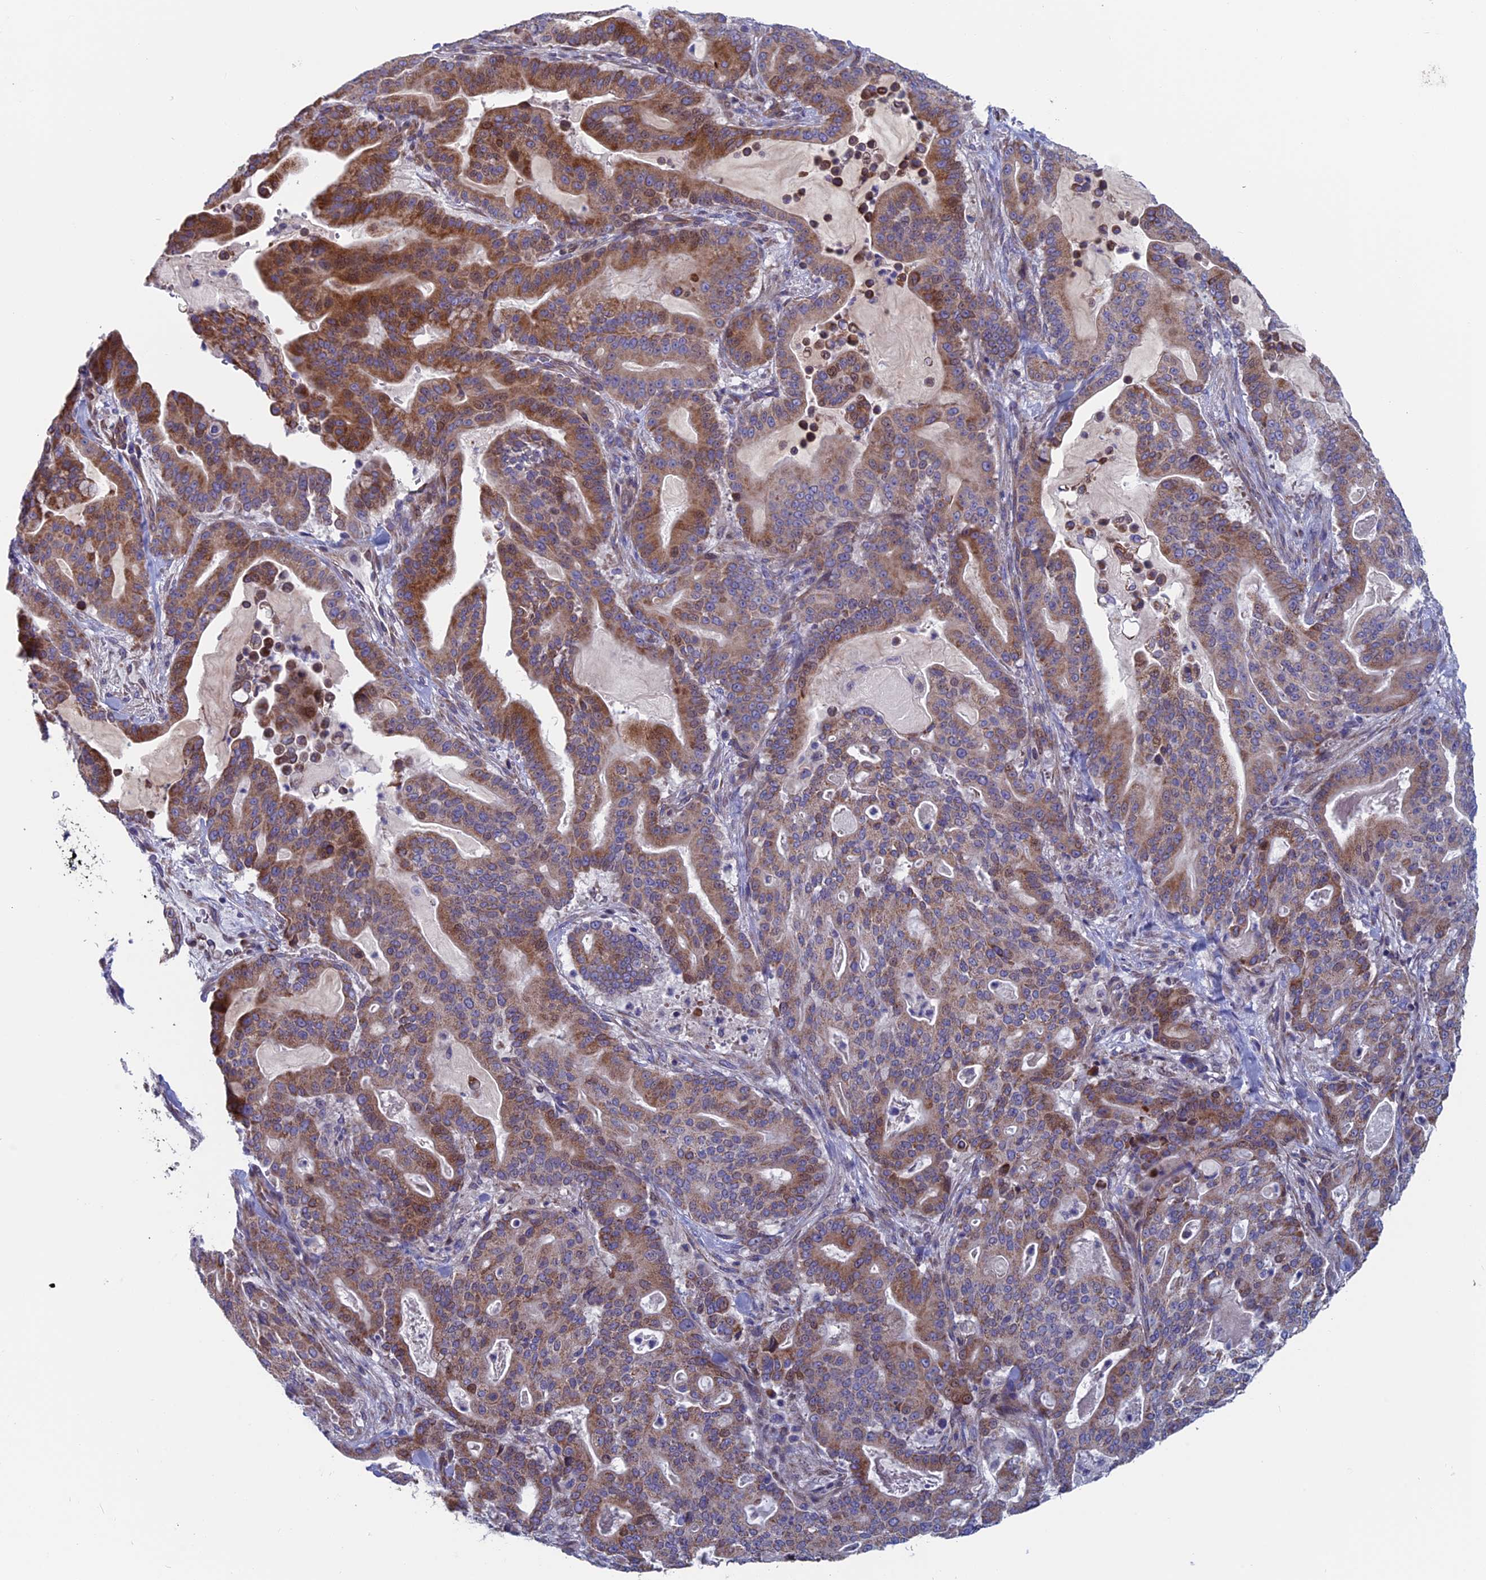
{"staining": {"intensity": "moderate", "quantity": "25%-75%", "location": "cytoplasmic/membranous"}, "tissue": "pancreatic cancer", "cell_type": "Tumor cells", "image_type": "cancer", "snomed": [{"axis": "morphology", "description": "Adenocarcinoma, NOS"}, {"axis": "topography", "description": "Pancreas"}], "caption": "Immunohistochemistry histopathology image of human pancreatic cancer (adenocarcinoma) stained for a protein (brown), which displays medium levels of moderate cytoplasmic/membranous positivity in about 25%-75% of tumor cells.", "gene": "NIBAN3", "patient": {"sex": "male", "age": 63}}